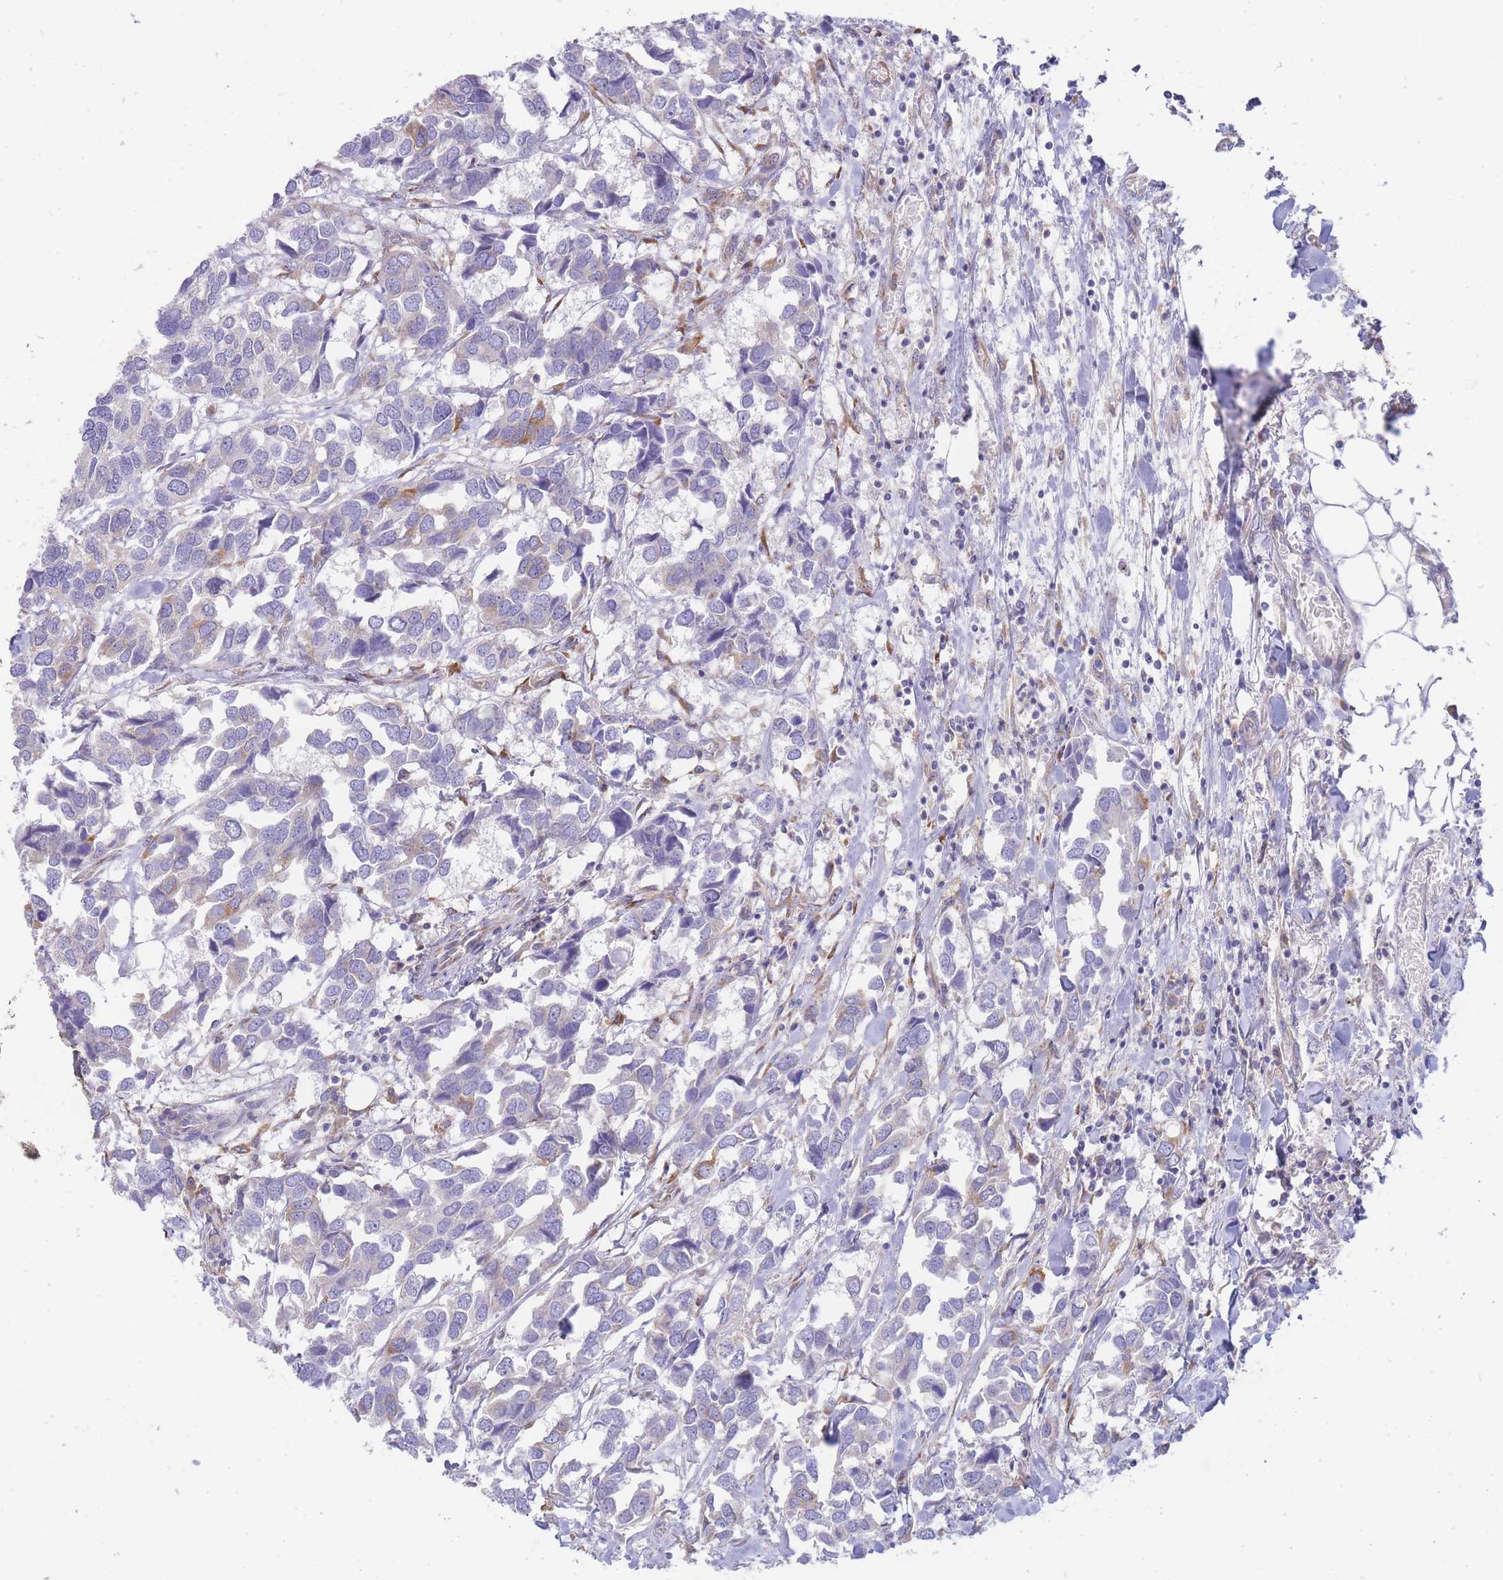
{"staining": {"intensity": "negative", "quantity": "none", "location": "none"}, "tissue": "breast cancer", "cell_type": "Tumor cells", "image_type": "cancer", "snomed": [{"axis": "morphology", "description": "Duct carcinoma"}, {"axis": "topography", "description": "Breast"}], "caption": "Photomicrograph shows no protein staining in tumor cells of breast invasive ductal carcinoma tissue.", "gene": "SH2B2", "patient": {"sex": "female", "age": 83}}